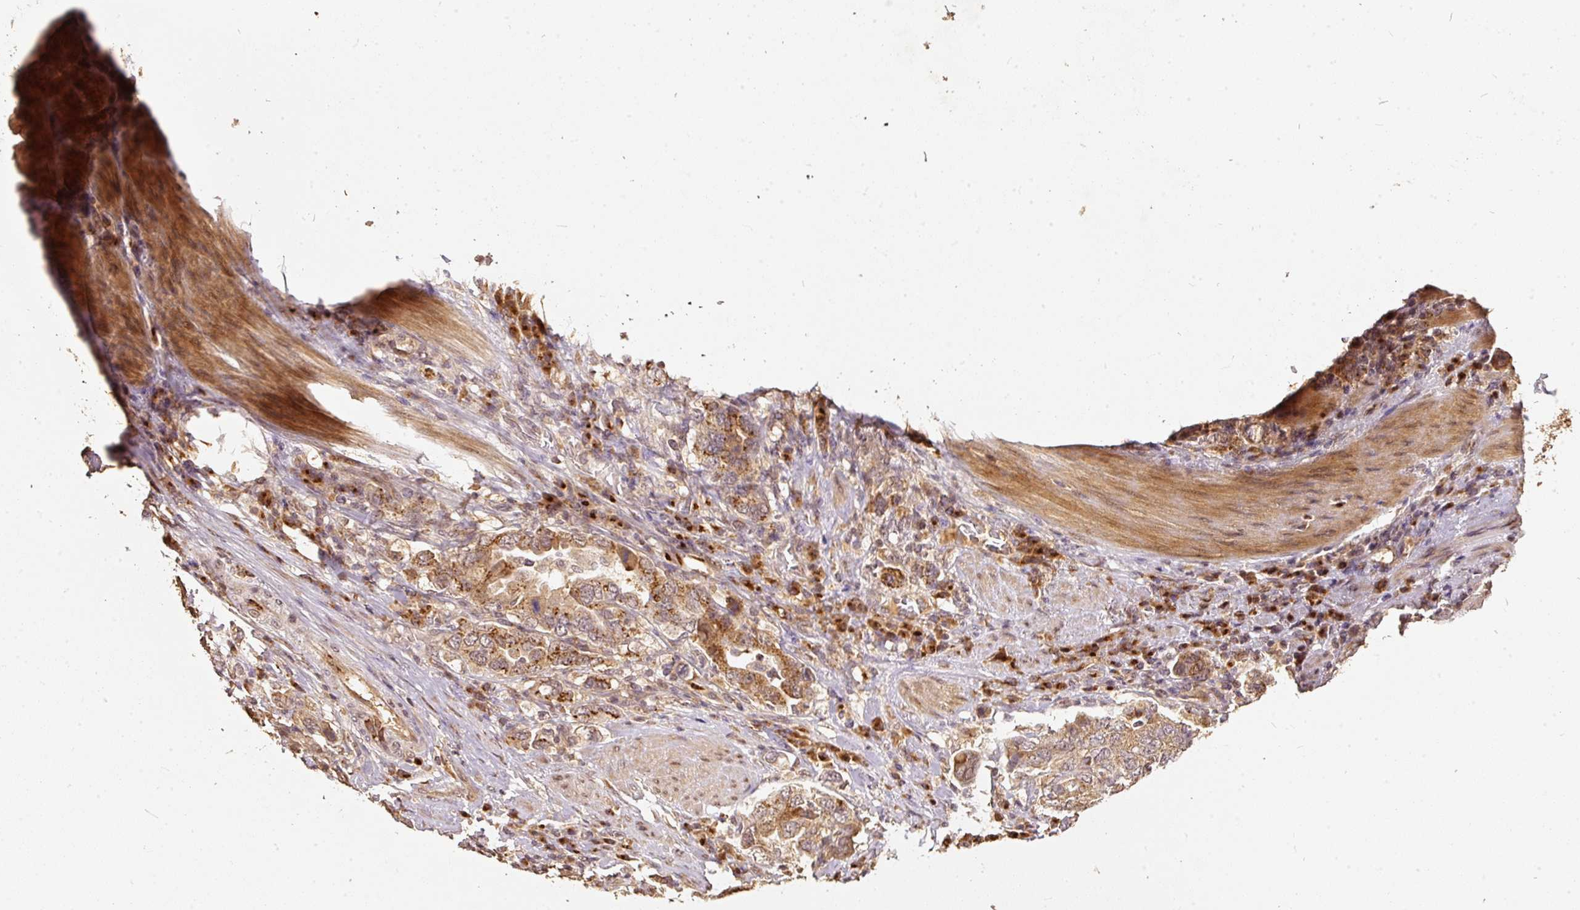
{"staining": {"intensity": "moderate", "quantity": ">75%", "location": "cytoplasmic/membranous"}, "tissue": "stomach cancer", "cell_type": "Tumor cells", "image_type": "cancer", "snomed": [{"axis": "morphology", "description": "Adenocarcinoma, NOS"}, {"axis": "topography", "description": "Stomach, upper"}, {"axis": "topography", "description": "Stomach"}], "caption": "Protein positivity by immunohistochemistry demonstrates moderate cytoplasmic/membranous positivity in about >75% of tumor cells in stomach adenocarcinoma.", "gene": "FUT8", "patient": {"sex": "male", "age": 62}}